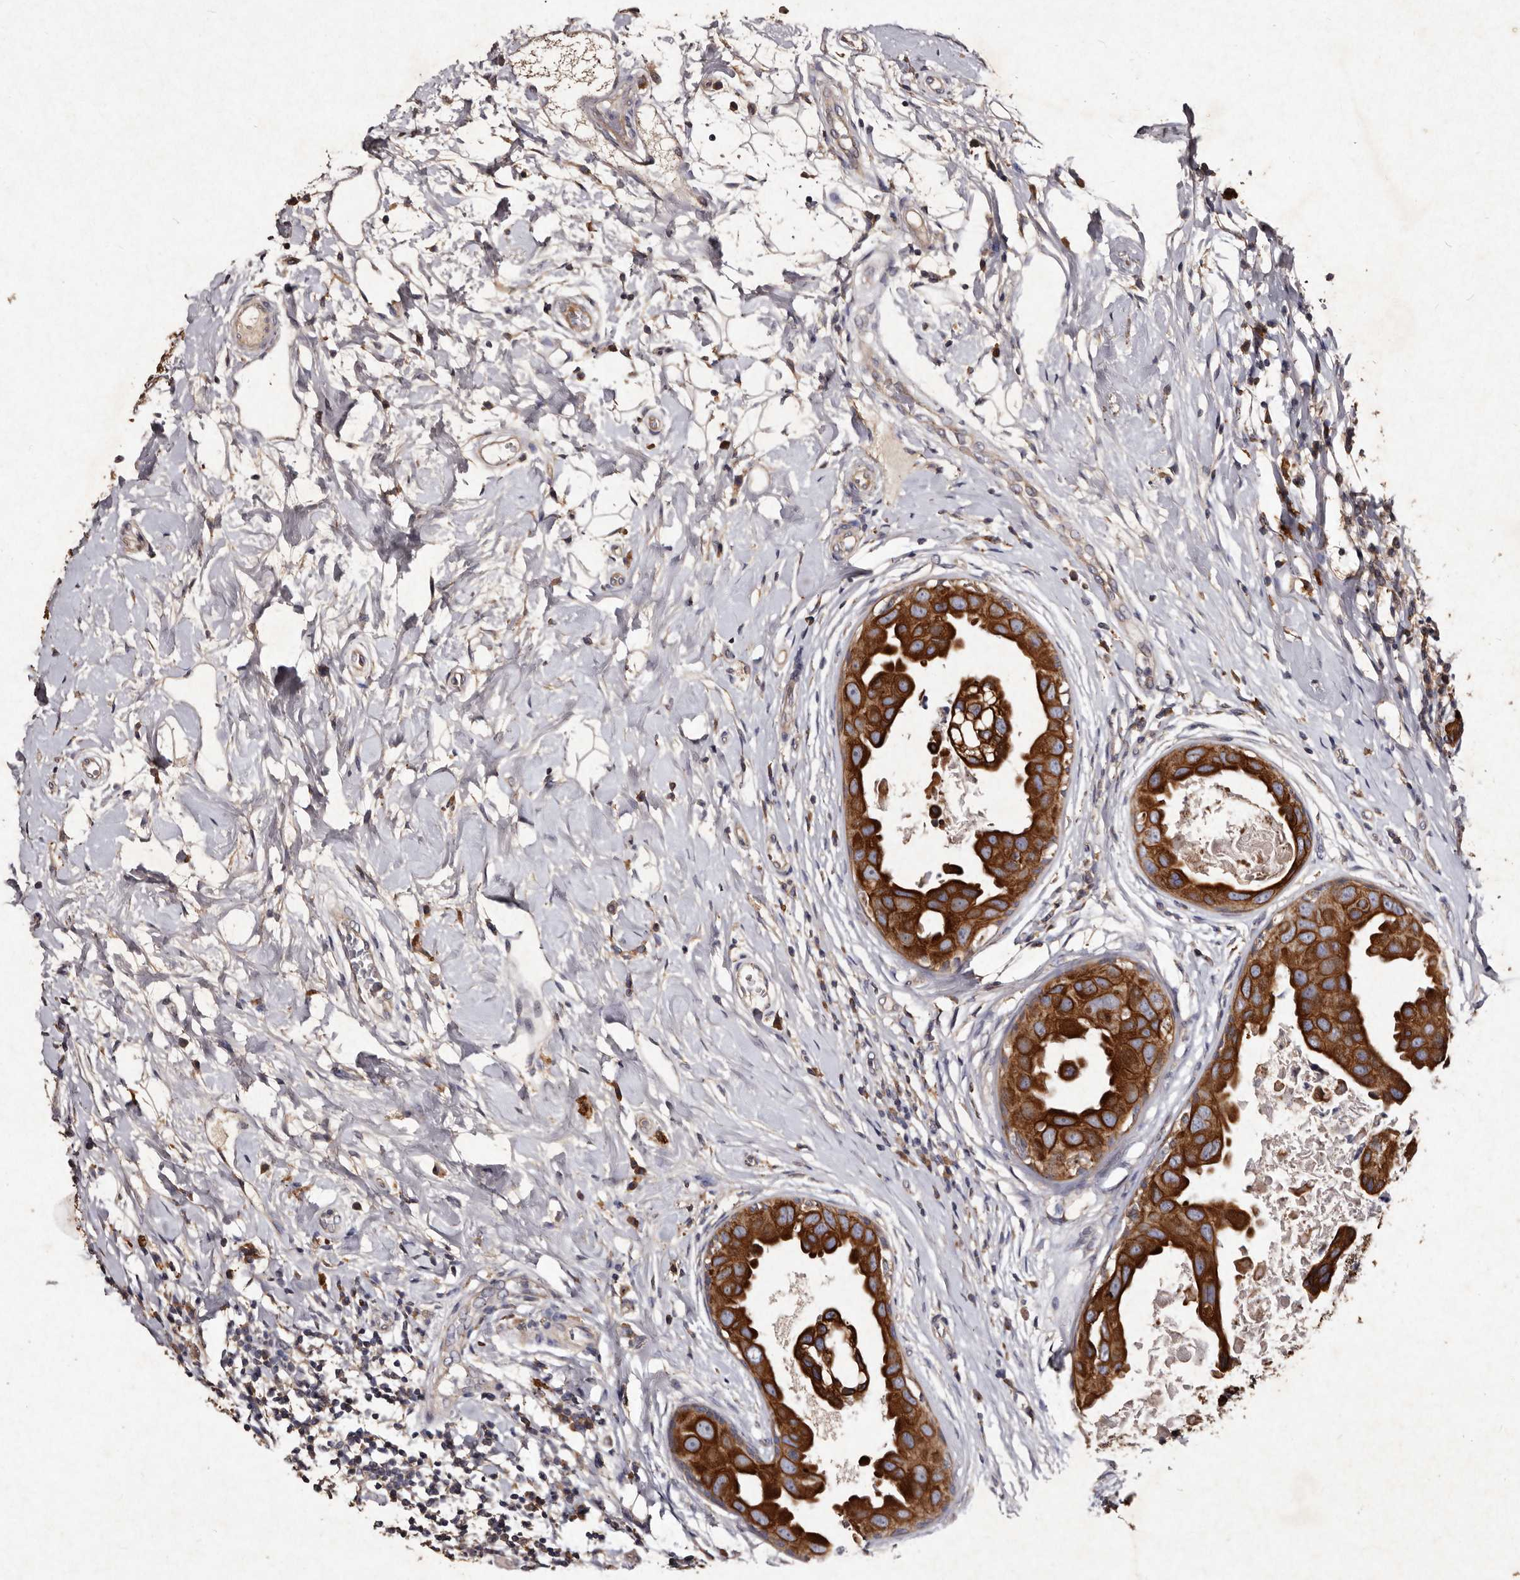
{"staining": {"intensity": "strong", "quantity": ">75%", "location": "cytoplasmic/membranous"}, "tissue": "breast cancer", "cell_type": "Tumor cells", "image_type": "cancer", "snomed": [{"axis": "morphology", "description": "Duct carcinoma"}, {"axis": "topography", "description": "Breast"}], "caption": "Protein expression analysis of human invasive ductal carcinoma (breast) reveals strong cytoplasmic/membranous staining in about >75% of tumor cells. The protein is shown in brown color, while the nuclei are stained blue.", "gene": "TFB1M", "patient": {"sex": "female", "age": 27}}